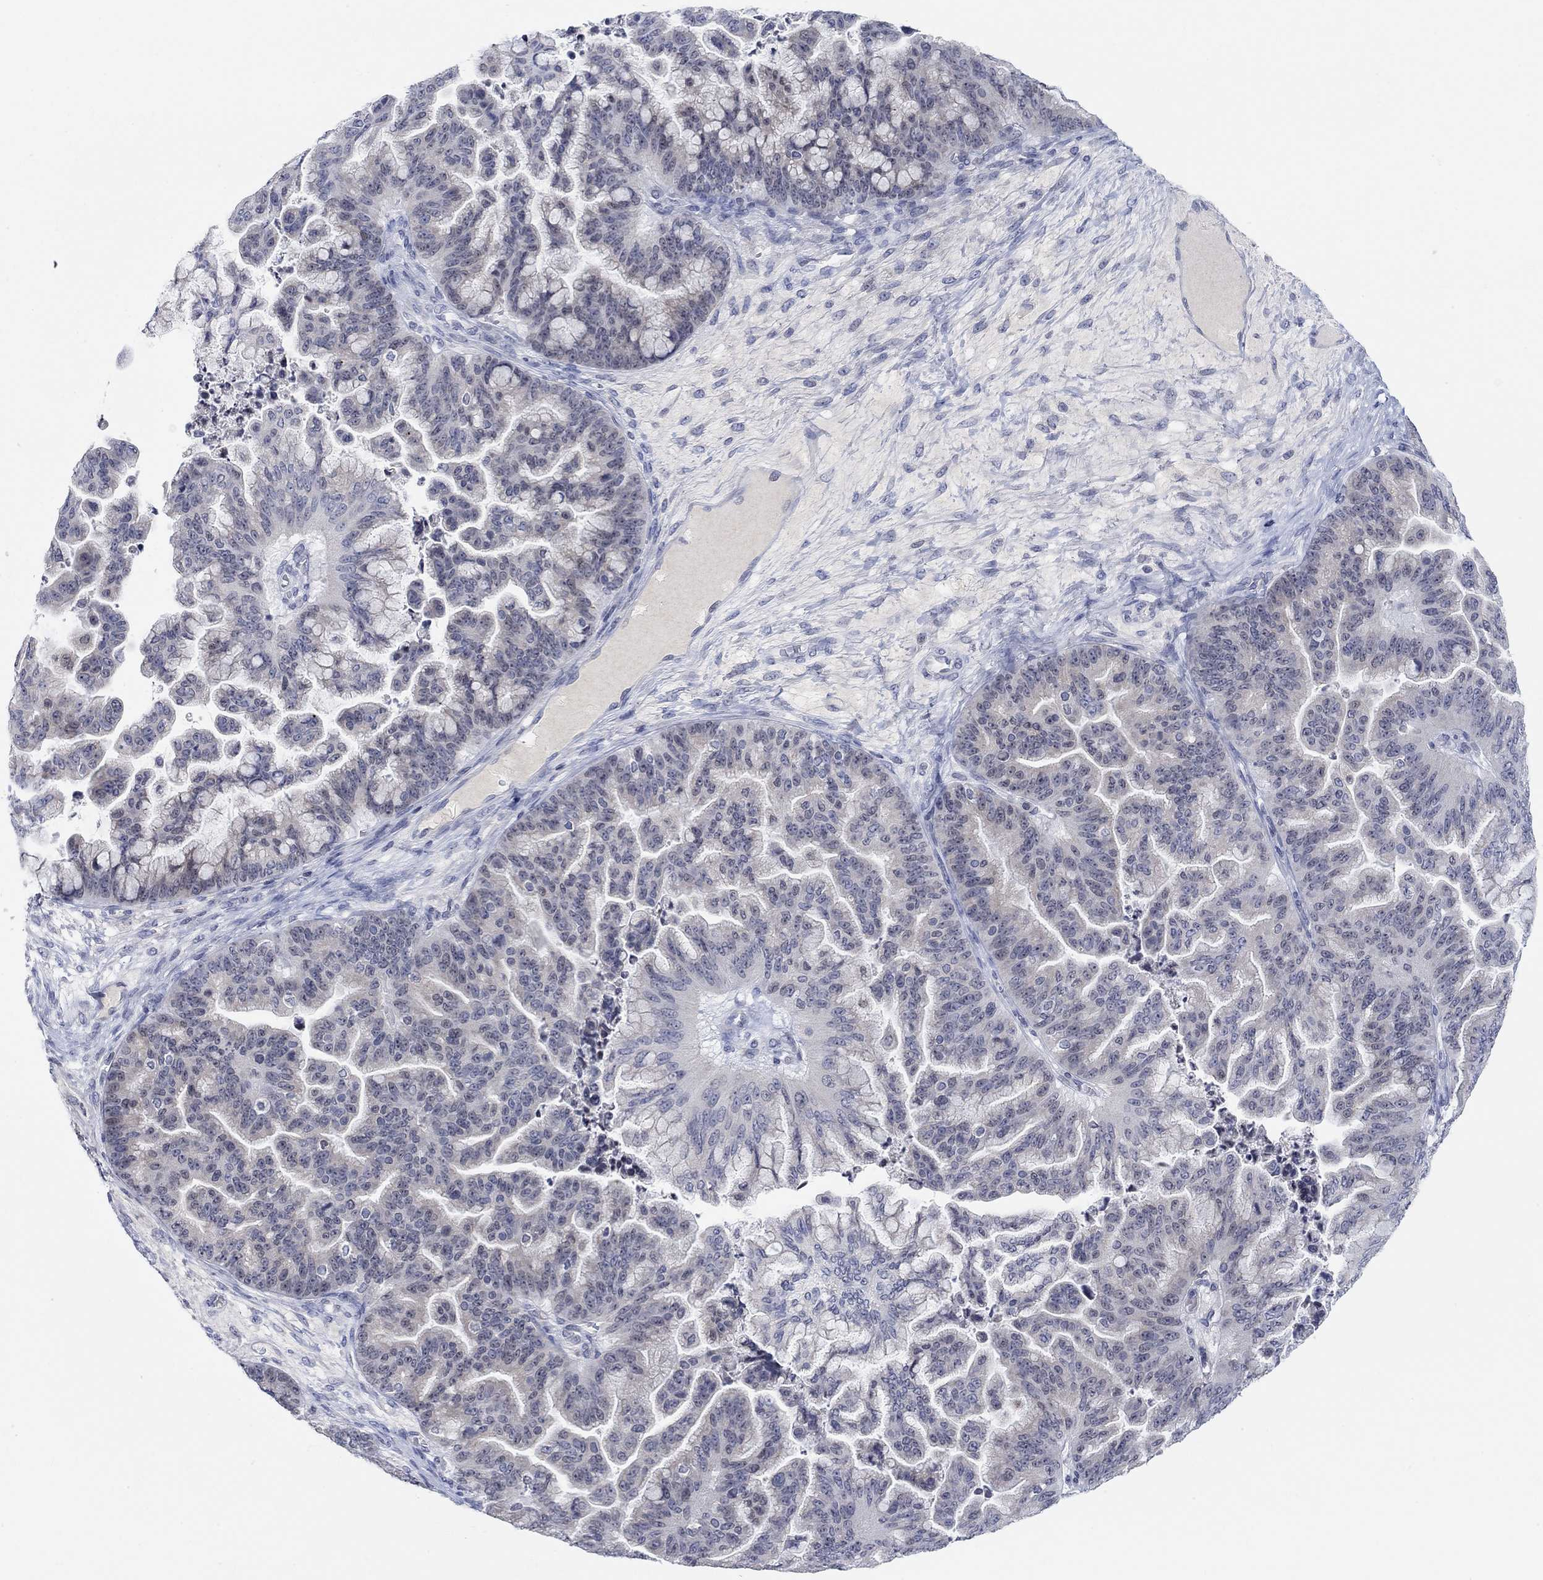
{"staining": {"intensity": "negative", "quantity": "none", "location": "none"}, "tissue": "ovarian cancer", "cell_type": "Tumor cells", "image_type": "cancer", "snomed": [{"axis": "morphology", "description": "Cystadenocarcinoma, mucinous, NOS"}, {"axis": "topography", "description": "Ovary"}], "caption": "Tumor cells are negative for protein expression in human ovarian mucinous cystadenocarcinoma.", "gene": "ATP6V1E2", "patient": {"sex": "female", "age": 67}}